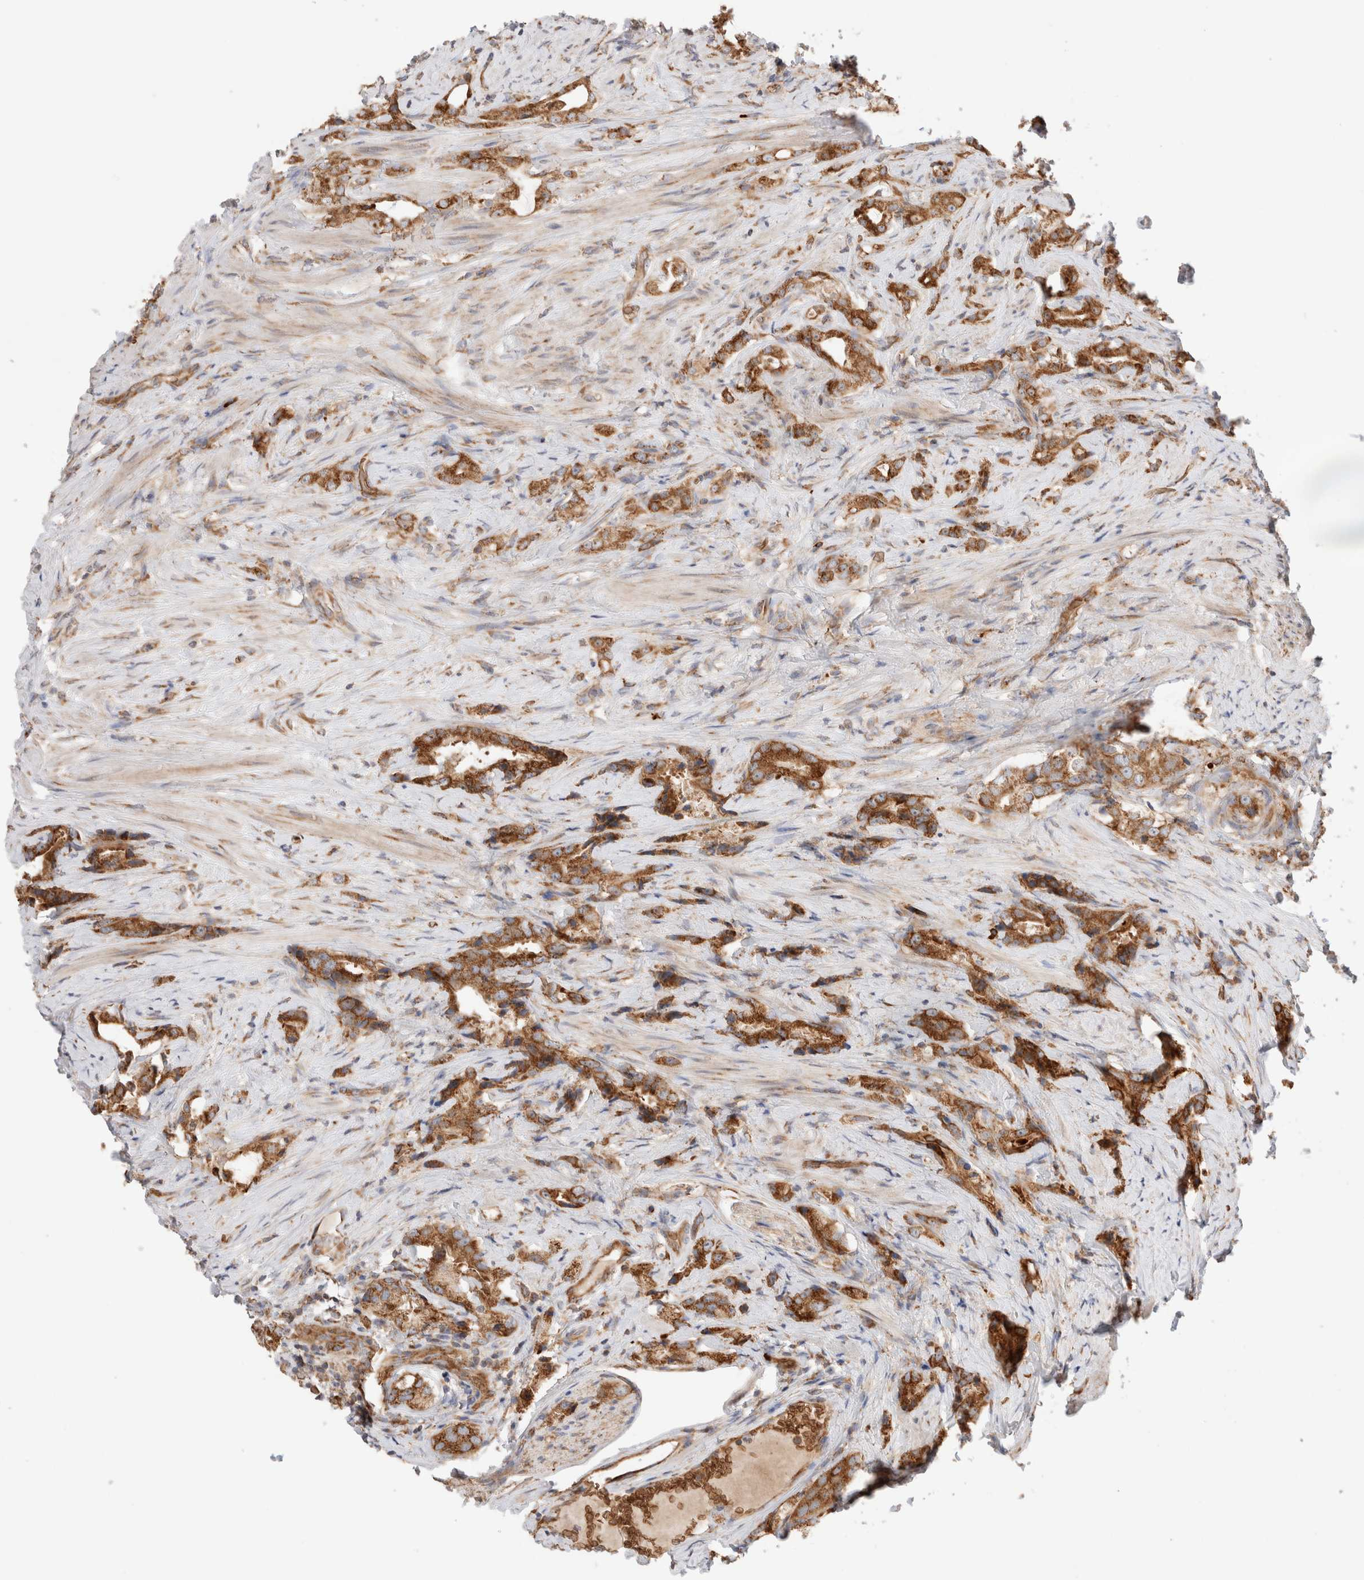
{"staining": {"intensity": "strong", "quantity": ">75%", "location": "cytoplasmic/membranous"}, "tissue": "prostate cancer", "cell_type": "Tumor cells", "image_type": "cancer", "snomed": [{"axis": "morphology", "description": "Adenocarcinoma, High grade"}, {"axis": "topography", "description": "Prostate"}], "caption": "High-power microscopy captured an IHC micrograph of prostate cancer, revealing strong cytoplasmic/membranous staining in about >75% of tumor cells.", "gene": "UTS2B", "patient": {"sex": "male", "age": 63}}